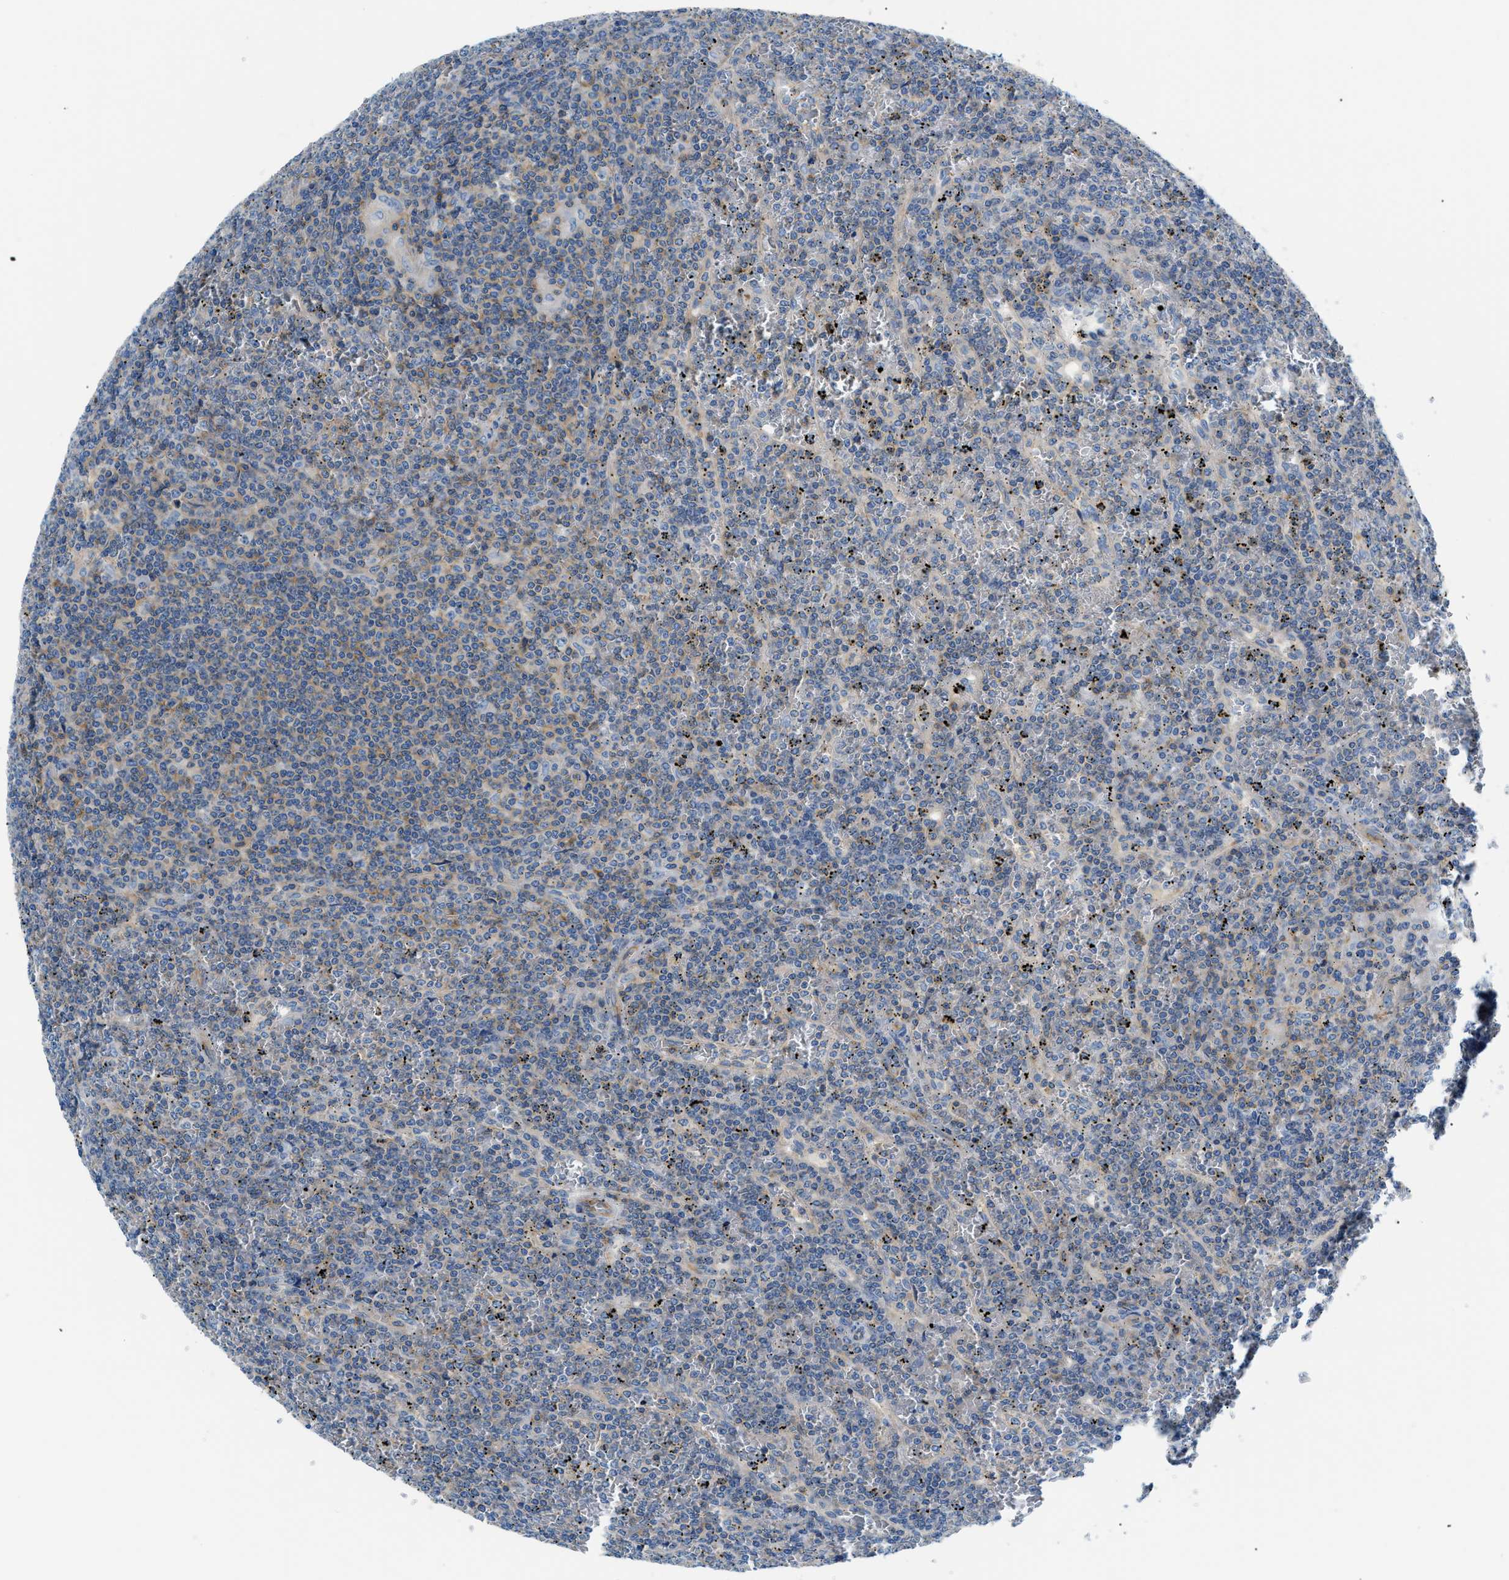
{"staining": {"intensity": "negative", "quantity": "none", "location": "none"}, "tissue": "lymphoma", "cell_type": "Tumor cells", "image_type": "cancer", "snomed": [{"axis": "morphology", "description": "Malignant lymphoma, non-Hodgkin's type, Low grade"}, {"axis": "topography", "description": "Spleen"}], "caption": "Immunohistochemistry of human low-grade malignant lymphoma, non-Hodgkin's type demonstrates no staining in tumor cells.", "gene": "ORAI1", "patient": {"sex": "female", "age": 19}}